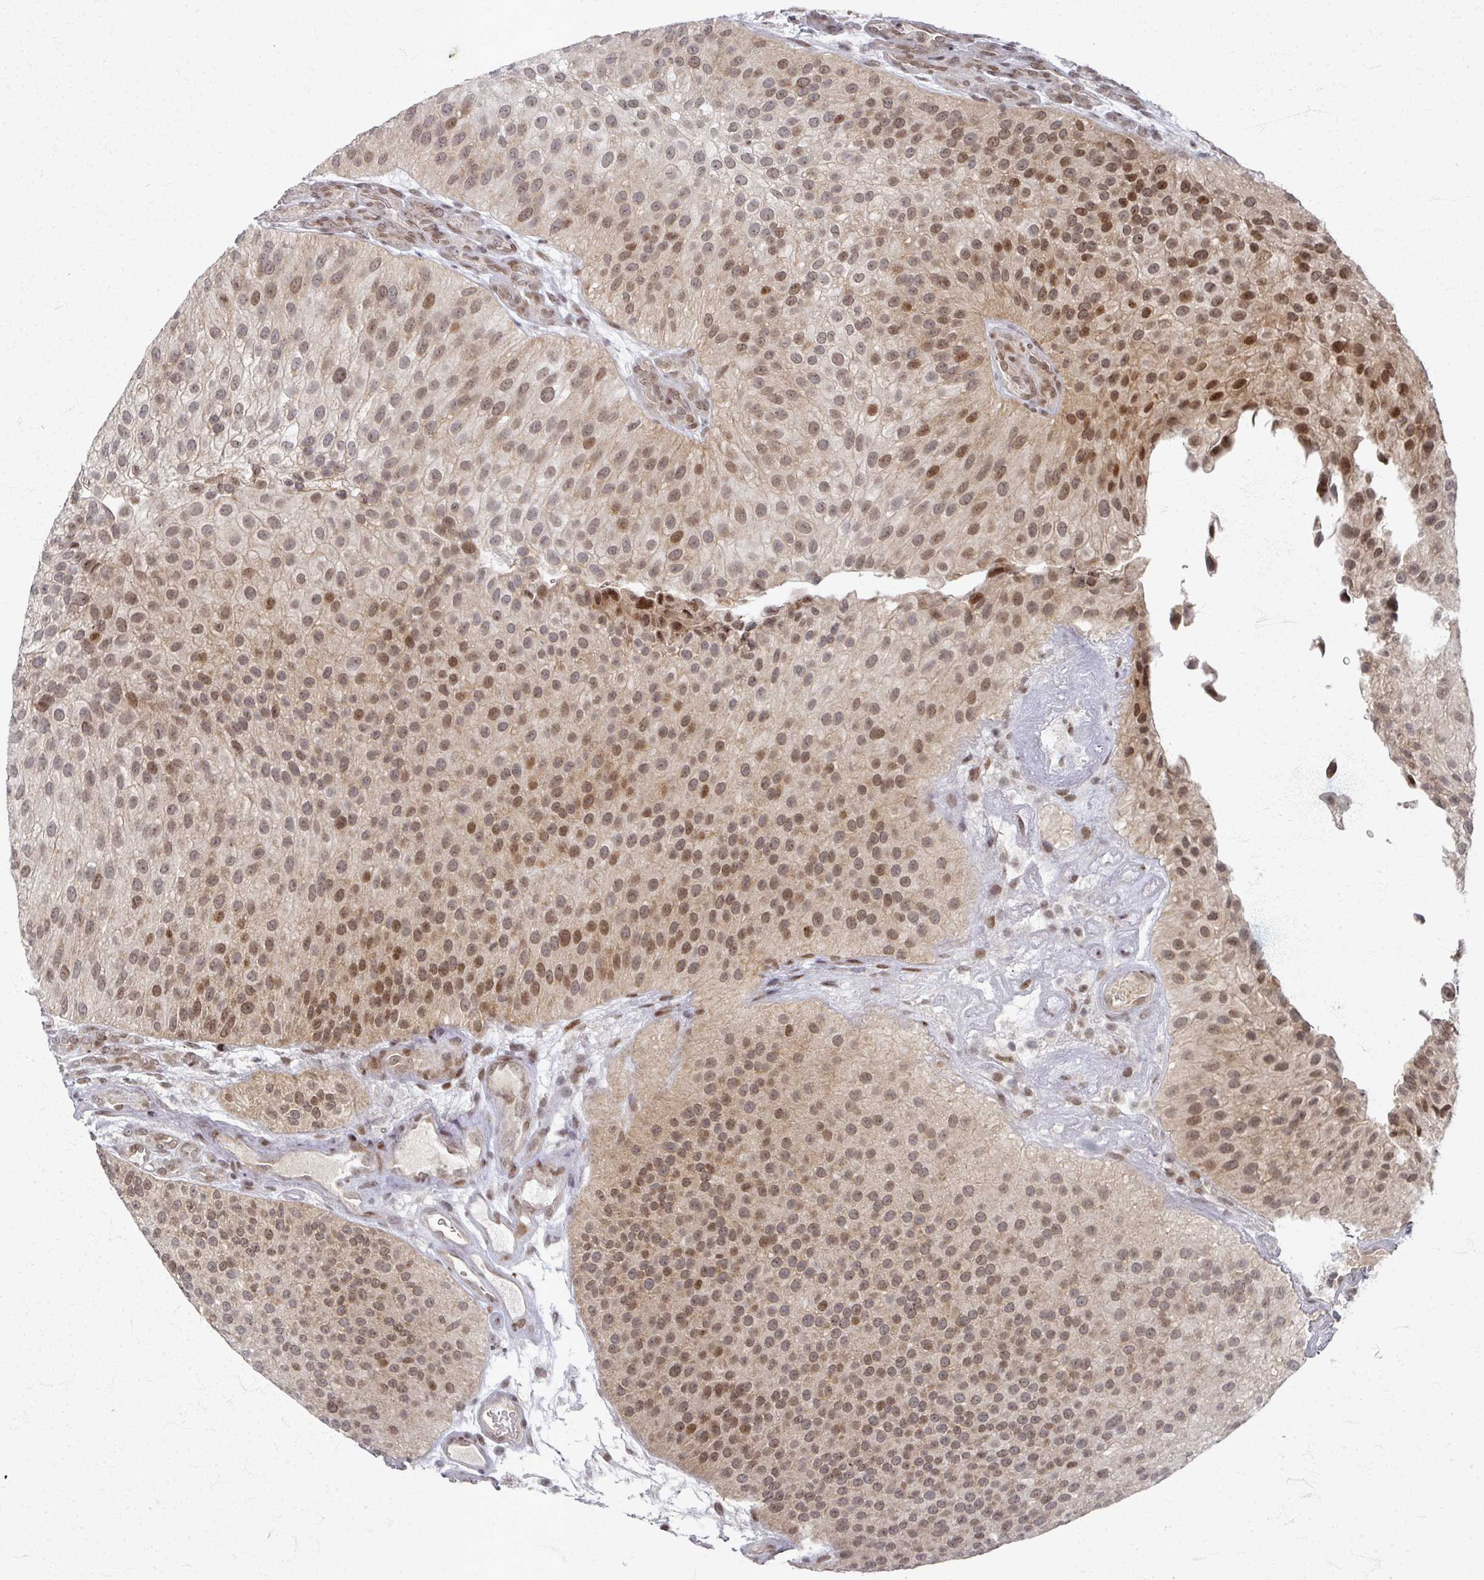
{"staining": {"intensity": "moderate", "quantity": ">75%", "location": "cytoplasmic/membranous,nuclear"}, "tissue": "urothelial cancer", "cell_type": "Tumor cells", "image_type": "cancer", "snomed": [{"axis": "morphology", "description": "Urothelial carcinoma, NOS"}, {"axis": "topography", "description": "Urinary bladder"}], "caption": "Immunohistochemistry staining of transitional cell carcinoma, which reveals medium levels of moderate cytoplasmic/membranous and nuclear staining in about >75% of tumor cells indicating moderate cytoplasmic/membranous and nuclear protein staining. The staining was performed using DAB (brown) for protein detection and nuclei were counterstained in hematoxylin (blue).", "gene": "PSKH1", "patient": {"sex": "male", "age": 87}}